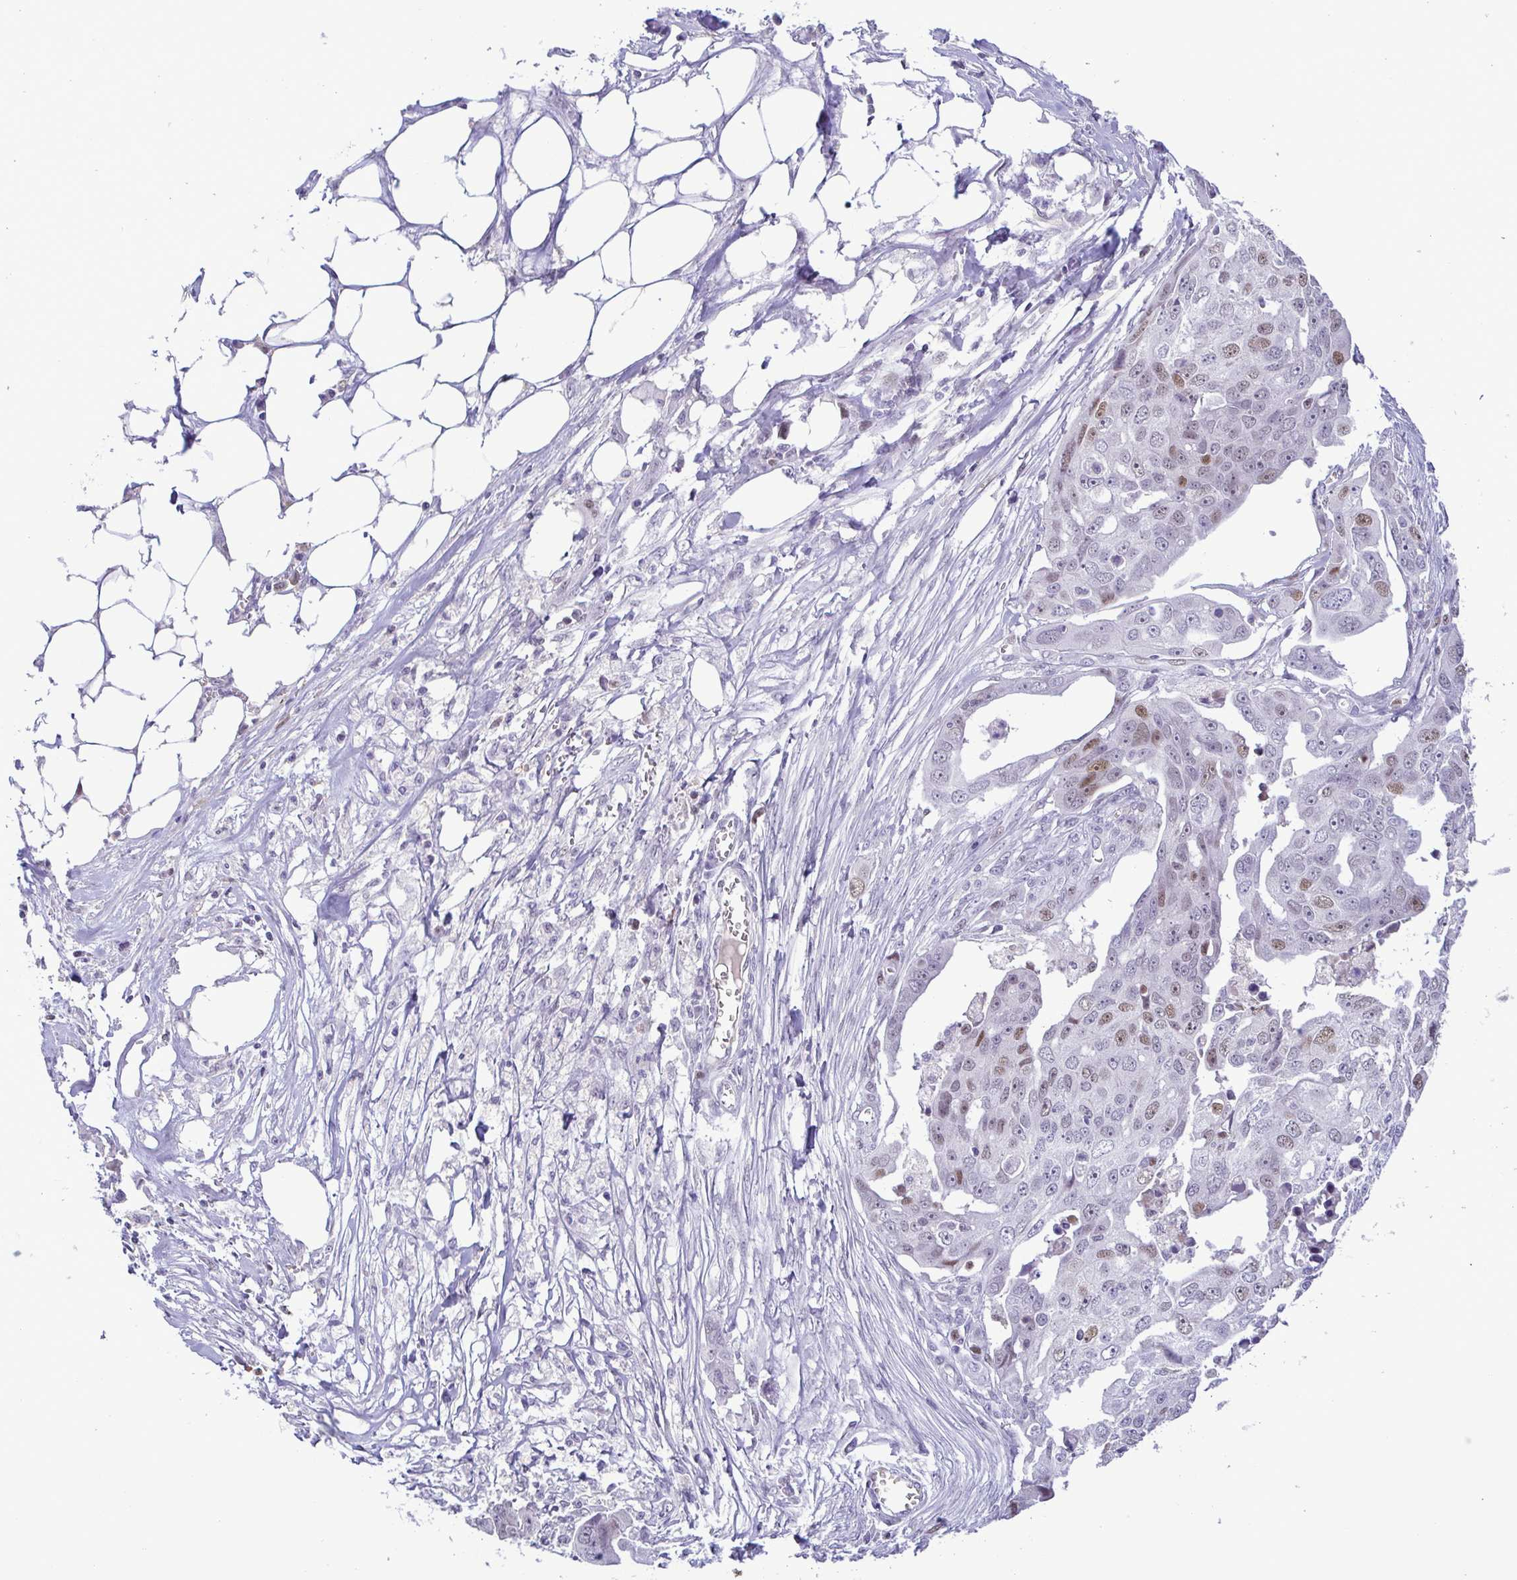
{"staining": {"intensity": "moderate", "quantity": "<25%", "location": "nuclear"}, "tissue": "ovarian cancer", "cell_type": "Tumor cells", "image_type": "cancer", "snomed": [{"axis": "morphology", "description": "Carcinoma, endometroid"}, {"axis": "topography", "description": "Ovary"}], "caption": "About <25% of tumor cells in ovarian endometroid carcinoma reveal moderate nuclear protein positivity as visualized by brown immunohistochemical staining.", "gene": "TIPIN", "patient": {"sex": "female", "age": 70}}